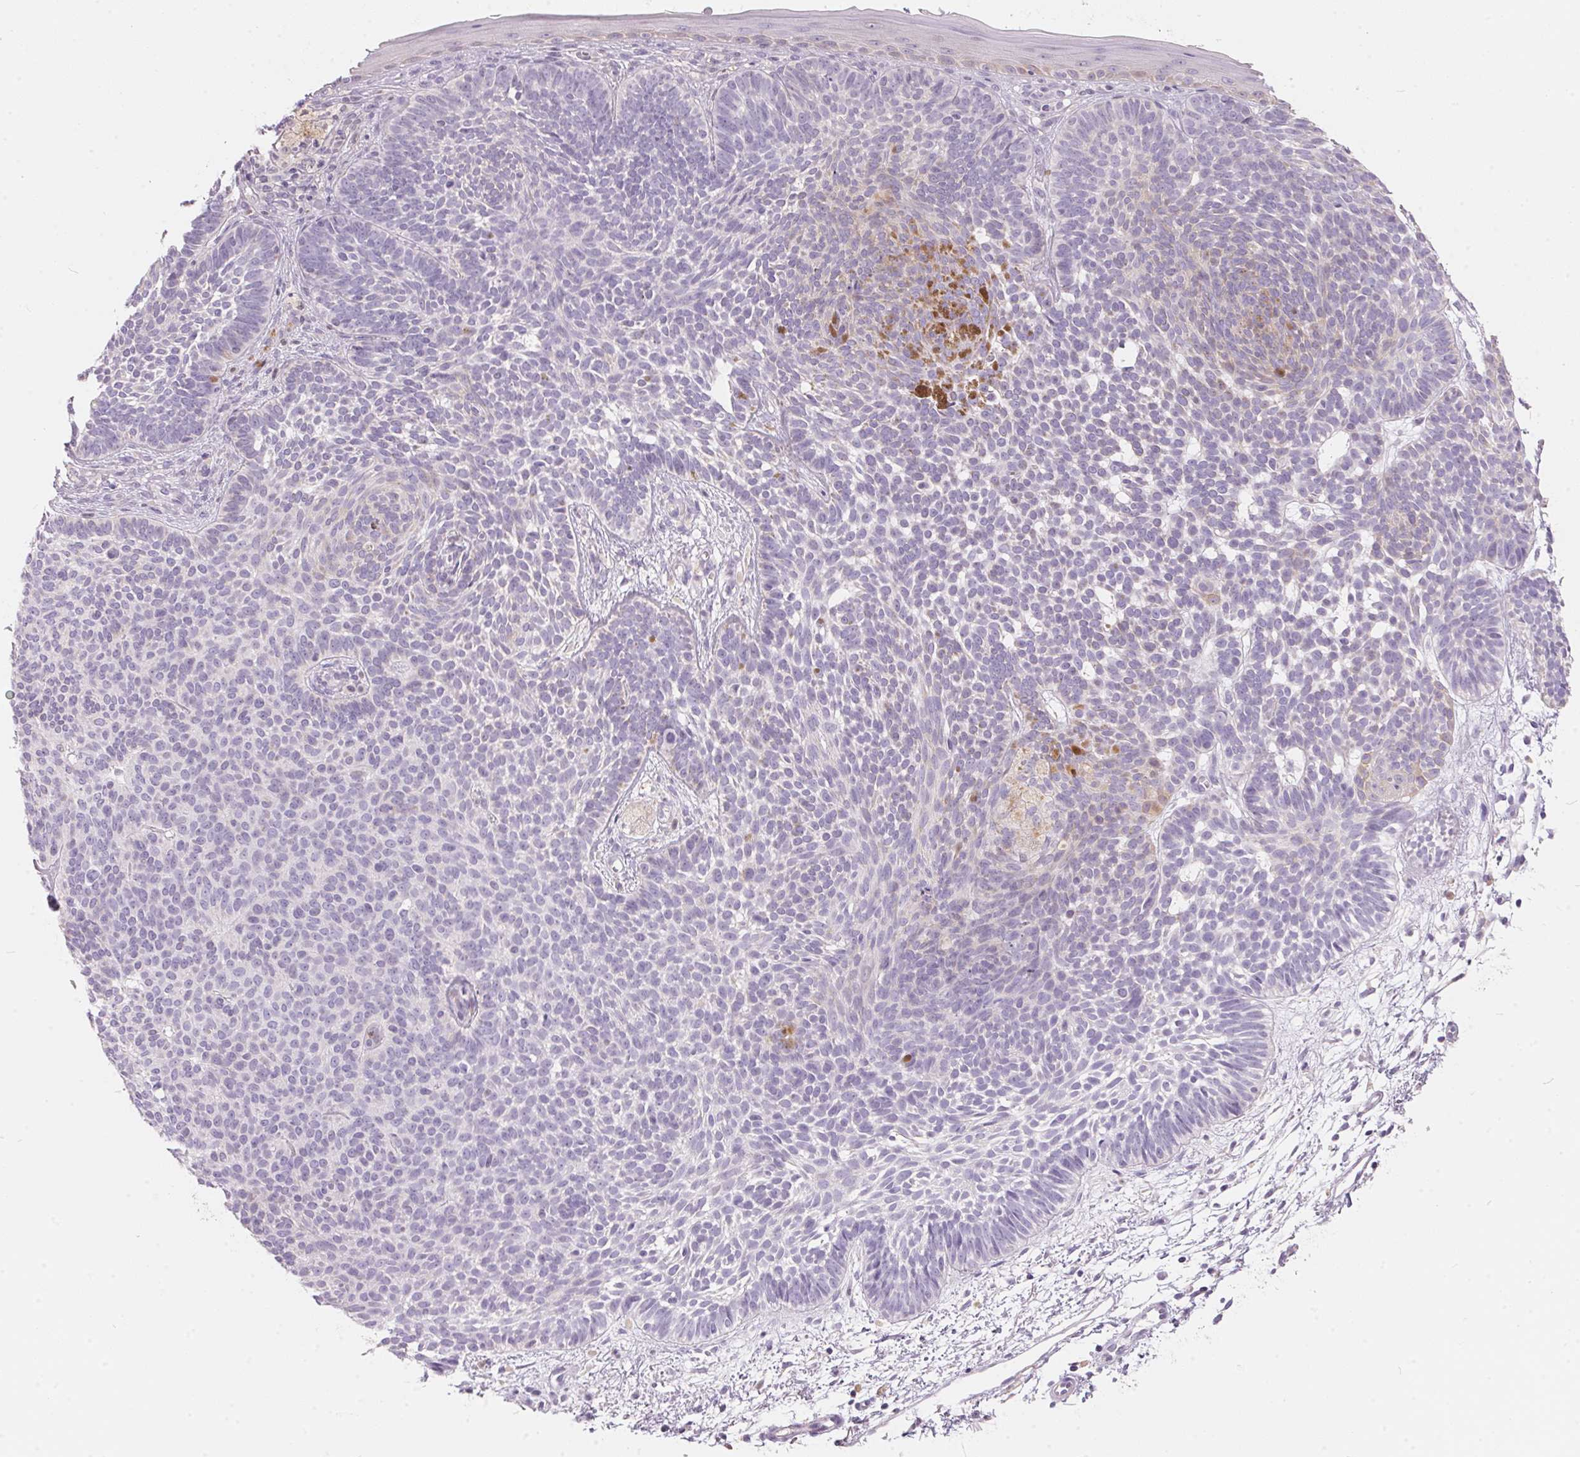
{"staining": {"intensity": "negative", "quantity": "none", "location": "none"}, "tissue": "skin cancer", "cell_type": "Tumor cells", "image_type": "cancer", "snomed": [{"axis": "morphology", "description": "Basal cell carcinoma"}, {"axis": "topography", "description": "Skin"}], "caption": "Basal cell carcinoma (skin) was stained to show a protein in brown. There is no significant positivity in tumor cells. (DAB (3,3'-diaminobenzidine) immunohistochemistry (IHC), high magnification).", "gene": "SERPINB1", "patient": {"sex": "female", "age": 85}}